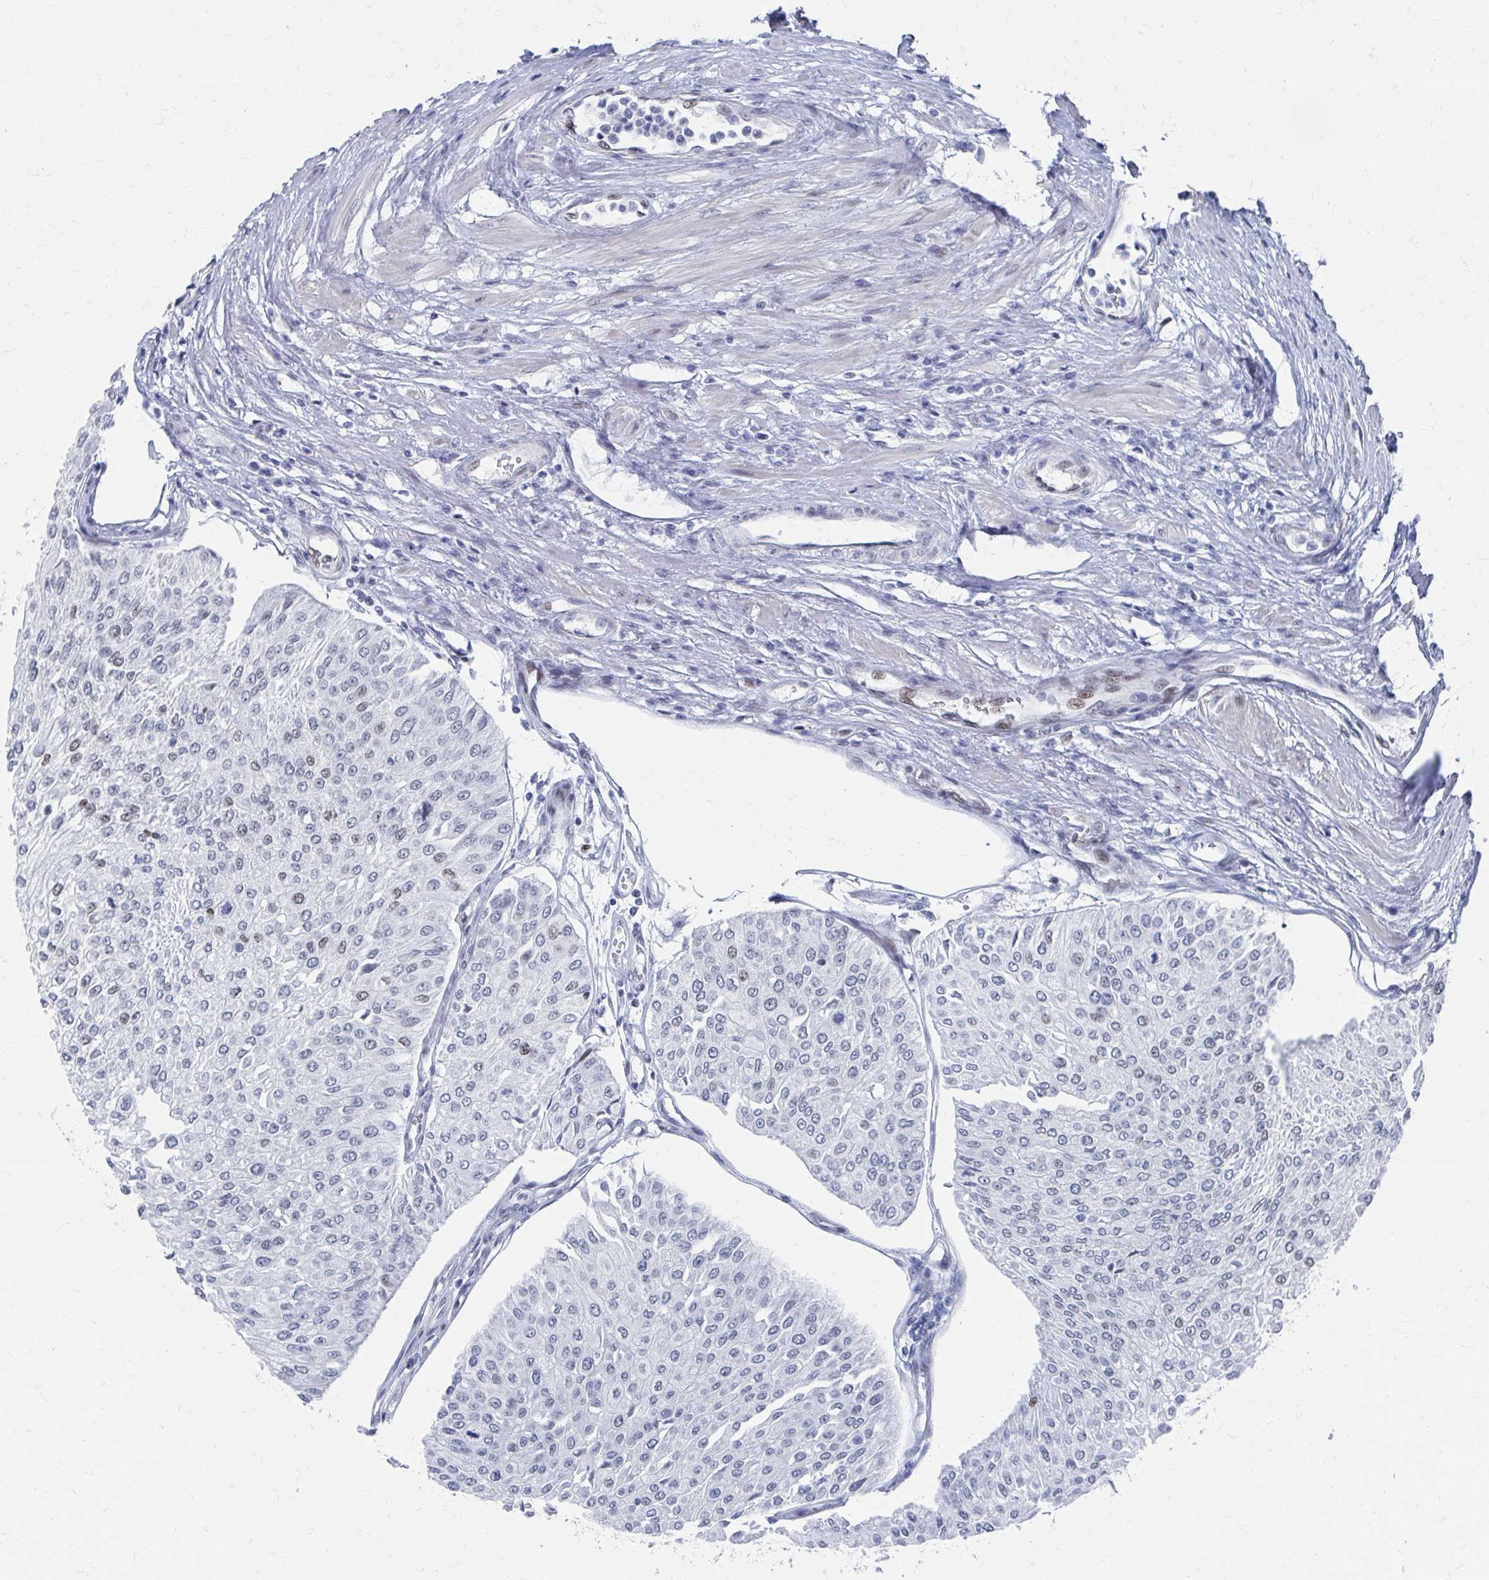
{"staining": {"intensity": "moderate", "quantity": "<25%", "location": "nuclear"}, "tissue": "urothelial cancer", "cell_type": "Tumor cells", "image_type": "cancer", "snomed": [{"axis": "morphology", "description": "Urothelial carcinoma, NOS"}, {"axis": "topography", "description": "Urinary bladder"}], "caption": "A high-resolution image shows IHC staining of transitional cell carcinoma, which shows moderate nuclear staining in approximately <25% of tumor cells.", "gene": "CDIN1", "patient": {"sex": "male", "age": 67}}